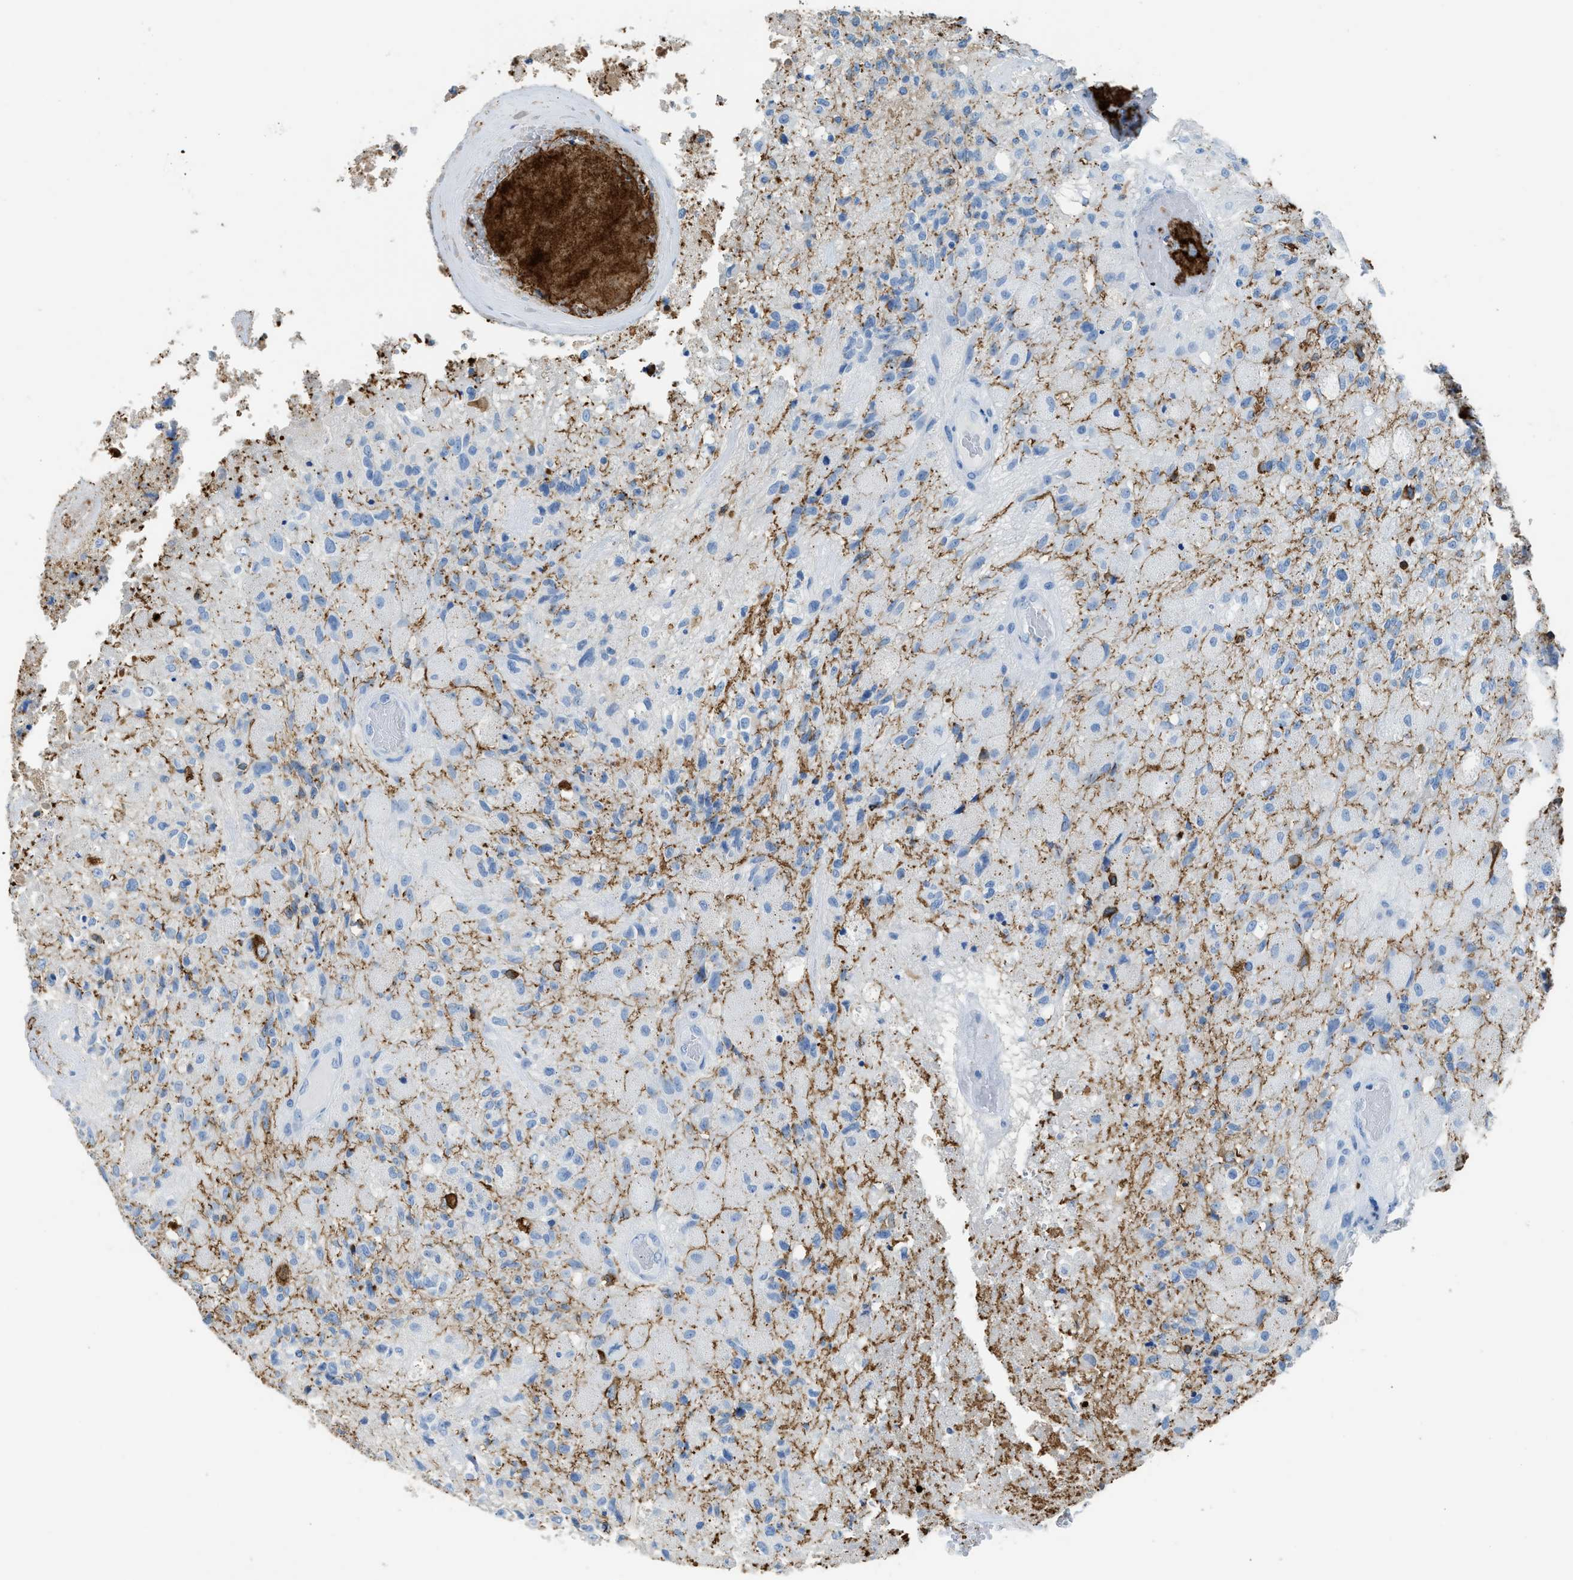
{"staining": {"intensity": "negative", "quantity": "none", "location": "none"}, "tissue": "glioma", "cell_type": "Tumor cells", "image_type": "cancer", "snomed": [{"axis": "morphology", "description": "Normal tissue, NOS"}, {"axis": "morphology", "description": "Glioma, malignant, High grade"}, {"axis": "topography", "description": "Cerebral cortex"}], "caption": "IHC micrograph of glioma stained for a protein (brown), which demonstrates no staining in tumor cells.", "gene": "FAIM2", "patient": {"sex": "male", "age": 77}}